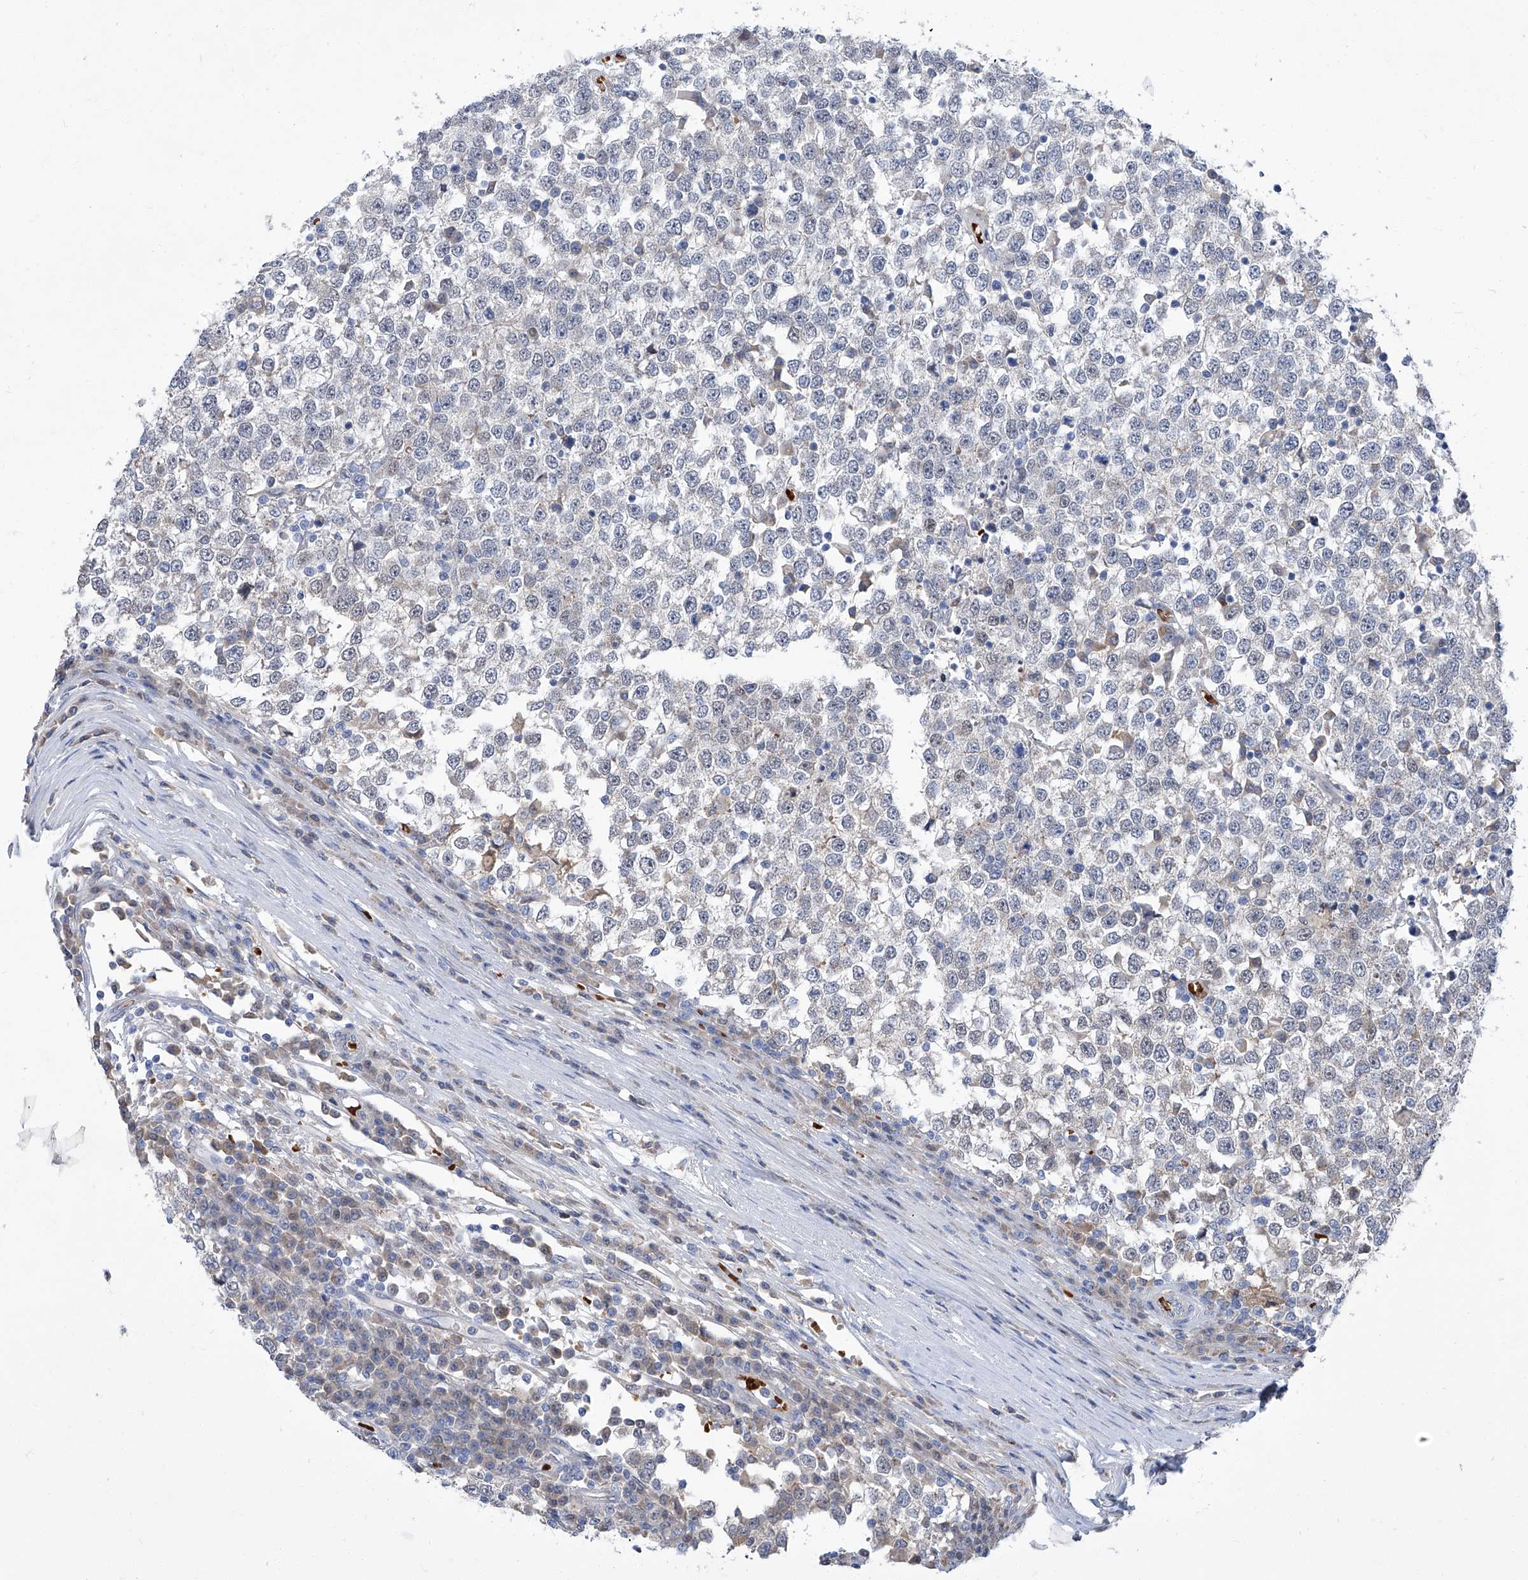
{"staining": {"intensity": "negative", "quantity": "none", "location": "none"}, "tissue": "testis cancer", "cell_type": "Tumor cells", "image_type": "cancer", "snomed": [{"axis": "morphology", "description": "Seminoma, NOS"}, {"axis": "topography", "description": "Testis"}], "caption": "Tumor cells are negative for protein expression in human testis seminoma. Nuclei are stained in blue.", "gene": "PARD3", "patient": {"sex": "male", "age": 65}}